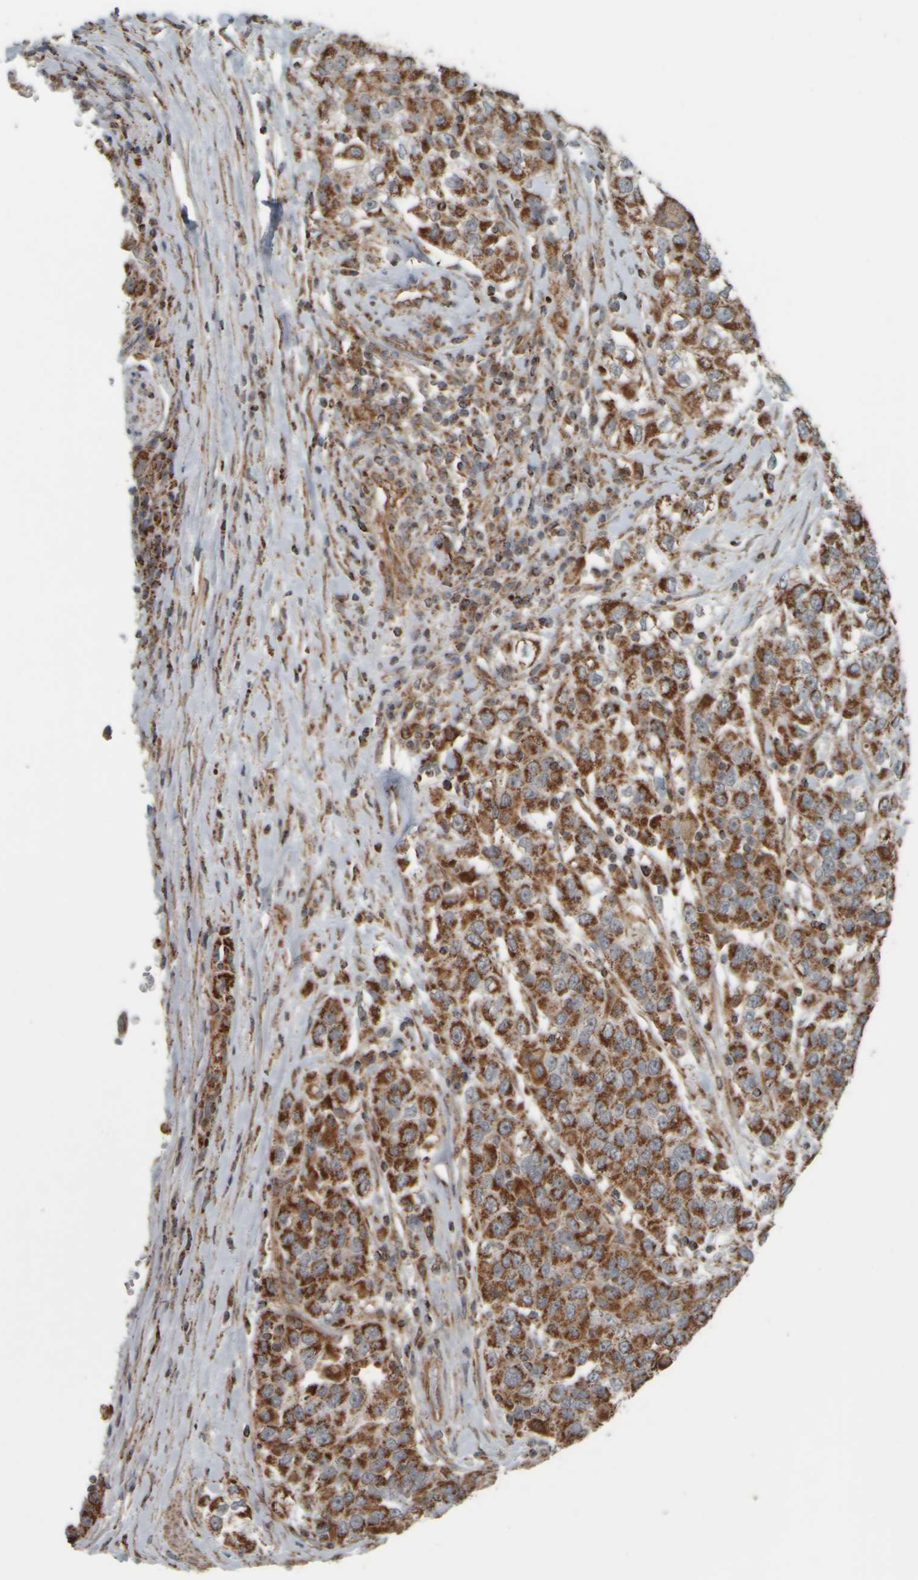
{"staining": {"intensity": "strong", "quantity": ">75%", "location": "cytoplasmic/membranous"}, "tissue": "urothelial cancer", "cell_type": "Tumor cells", "image_type": "cancer", "snomed": [{"axis": "morphology", "description": "Urothelial carcinoma, High grade"}, {"axis": "topography", "description": "Urinary bladder"}], "caption": "High-power microscopy captured an immunohistochemistry (IHC) image of urothelial carcinoma (high-grade), revealing strong cytoplasmic/membranous staining in about >75% of tumor cells. The protein of interest is shown in brown color, while the nuclei are stained blue.", "gene": "APBB2", "patient": {"sex": "female", "age": 80}}